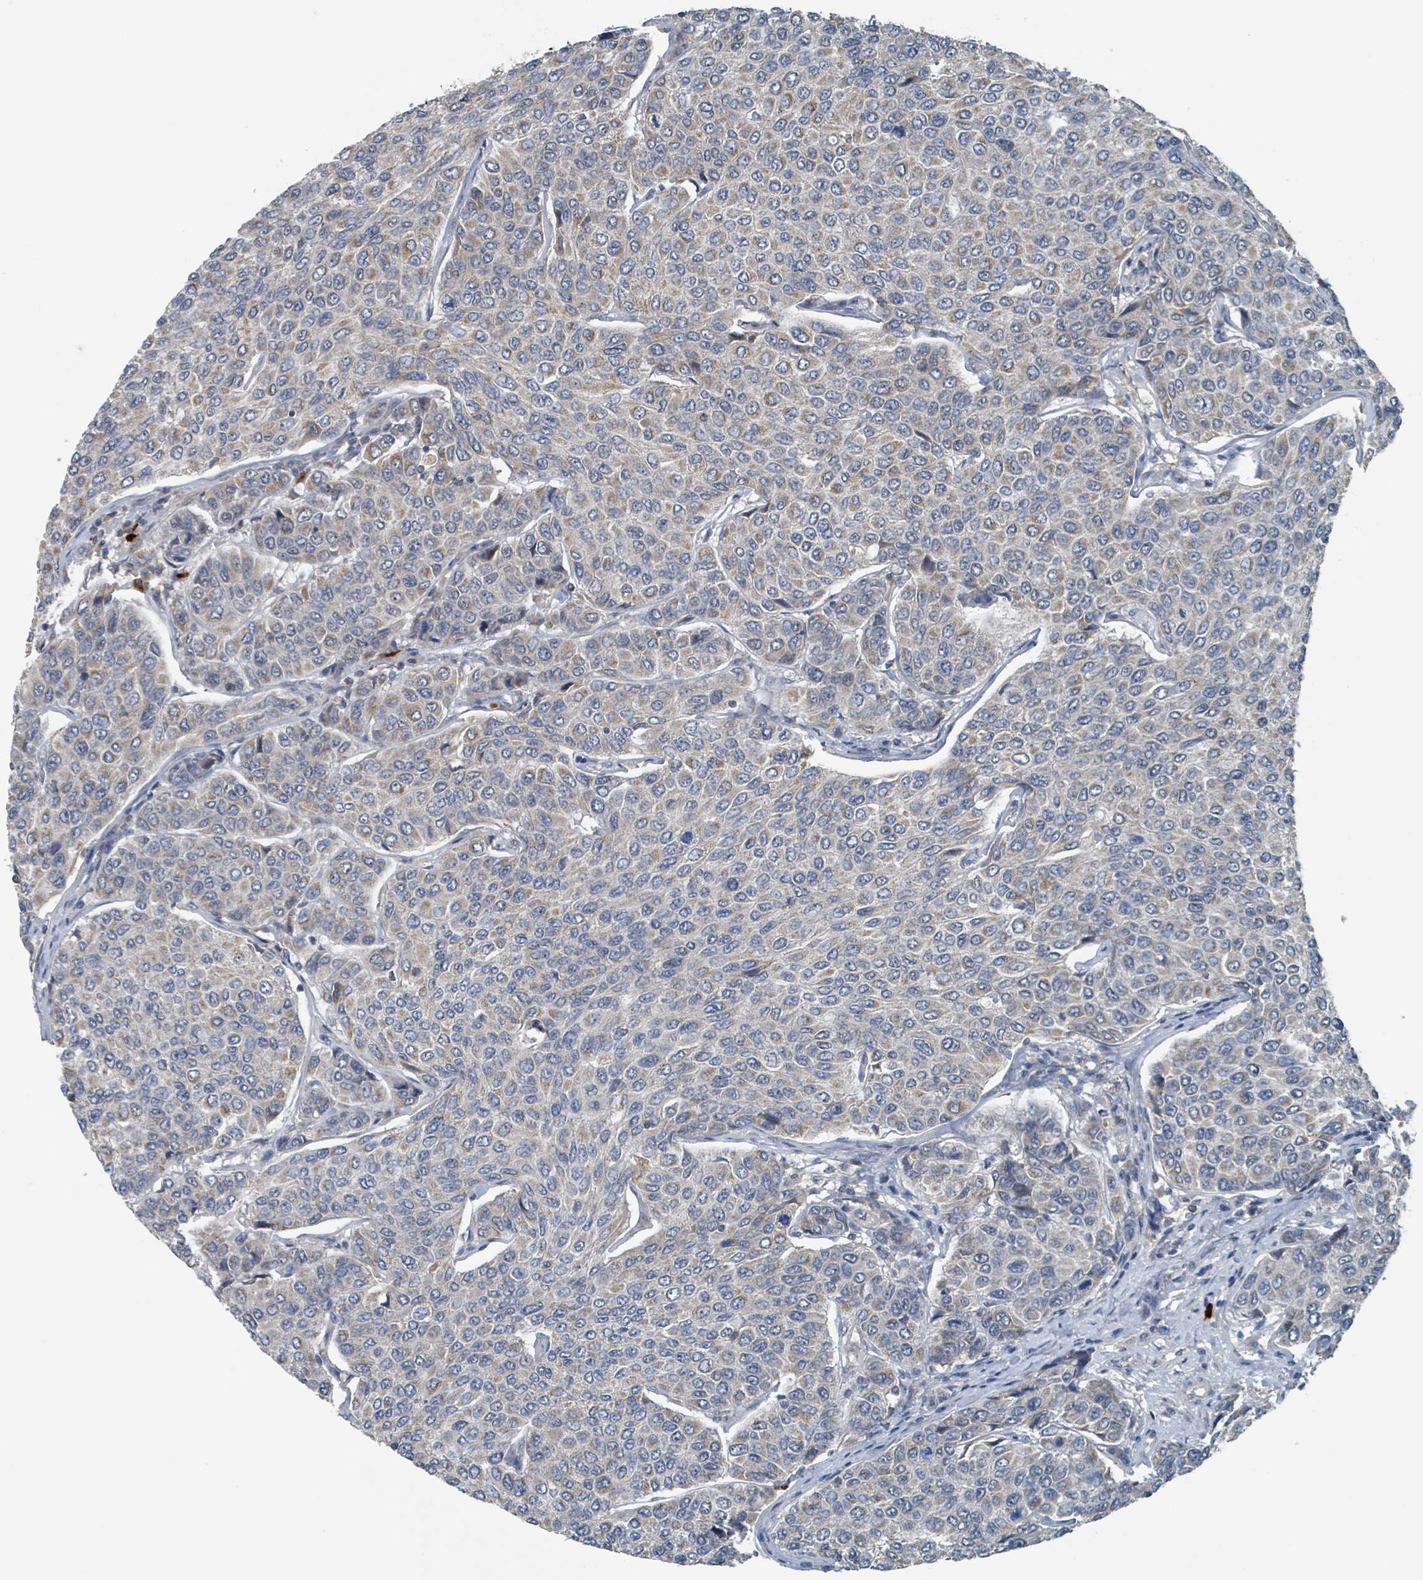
{"staining": {"intensity": "moderate", "quantity": "25%-75%", "location": "cytoplasmic/membranous"}, "tissue": "breast cancer", "cell_type": "Tumor cells", "image_type": "cancer", "snomed": [{"axis": "morphology", "description": "Duct carcinoma"}, {"axis": "topography", "description": "Breast"}], "caption": "Moderate cytoplasmic/membranous expression for a protein is seen in about 25%-75% of tumor cells of intraductal carcinoma (breast) using immunohistochemistry.", "gene": "ACBD4", "patient": {"sex": "female", "age": 55}}